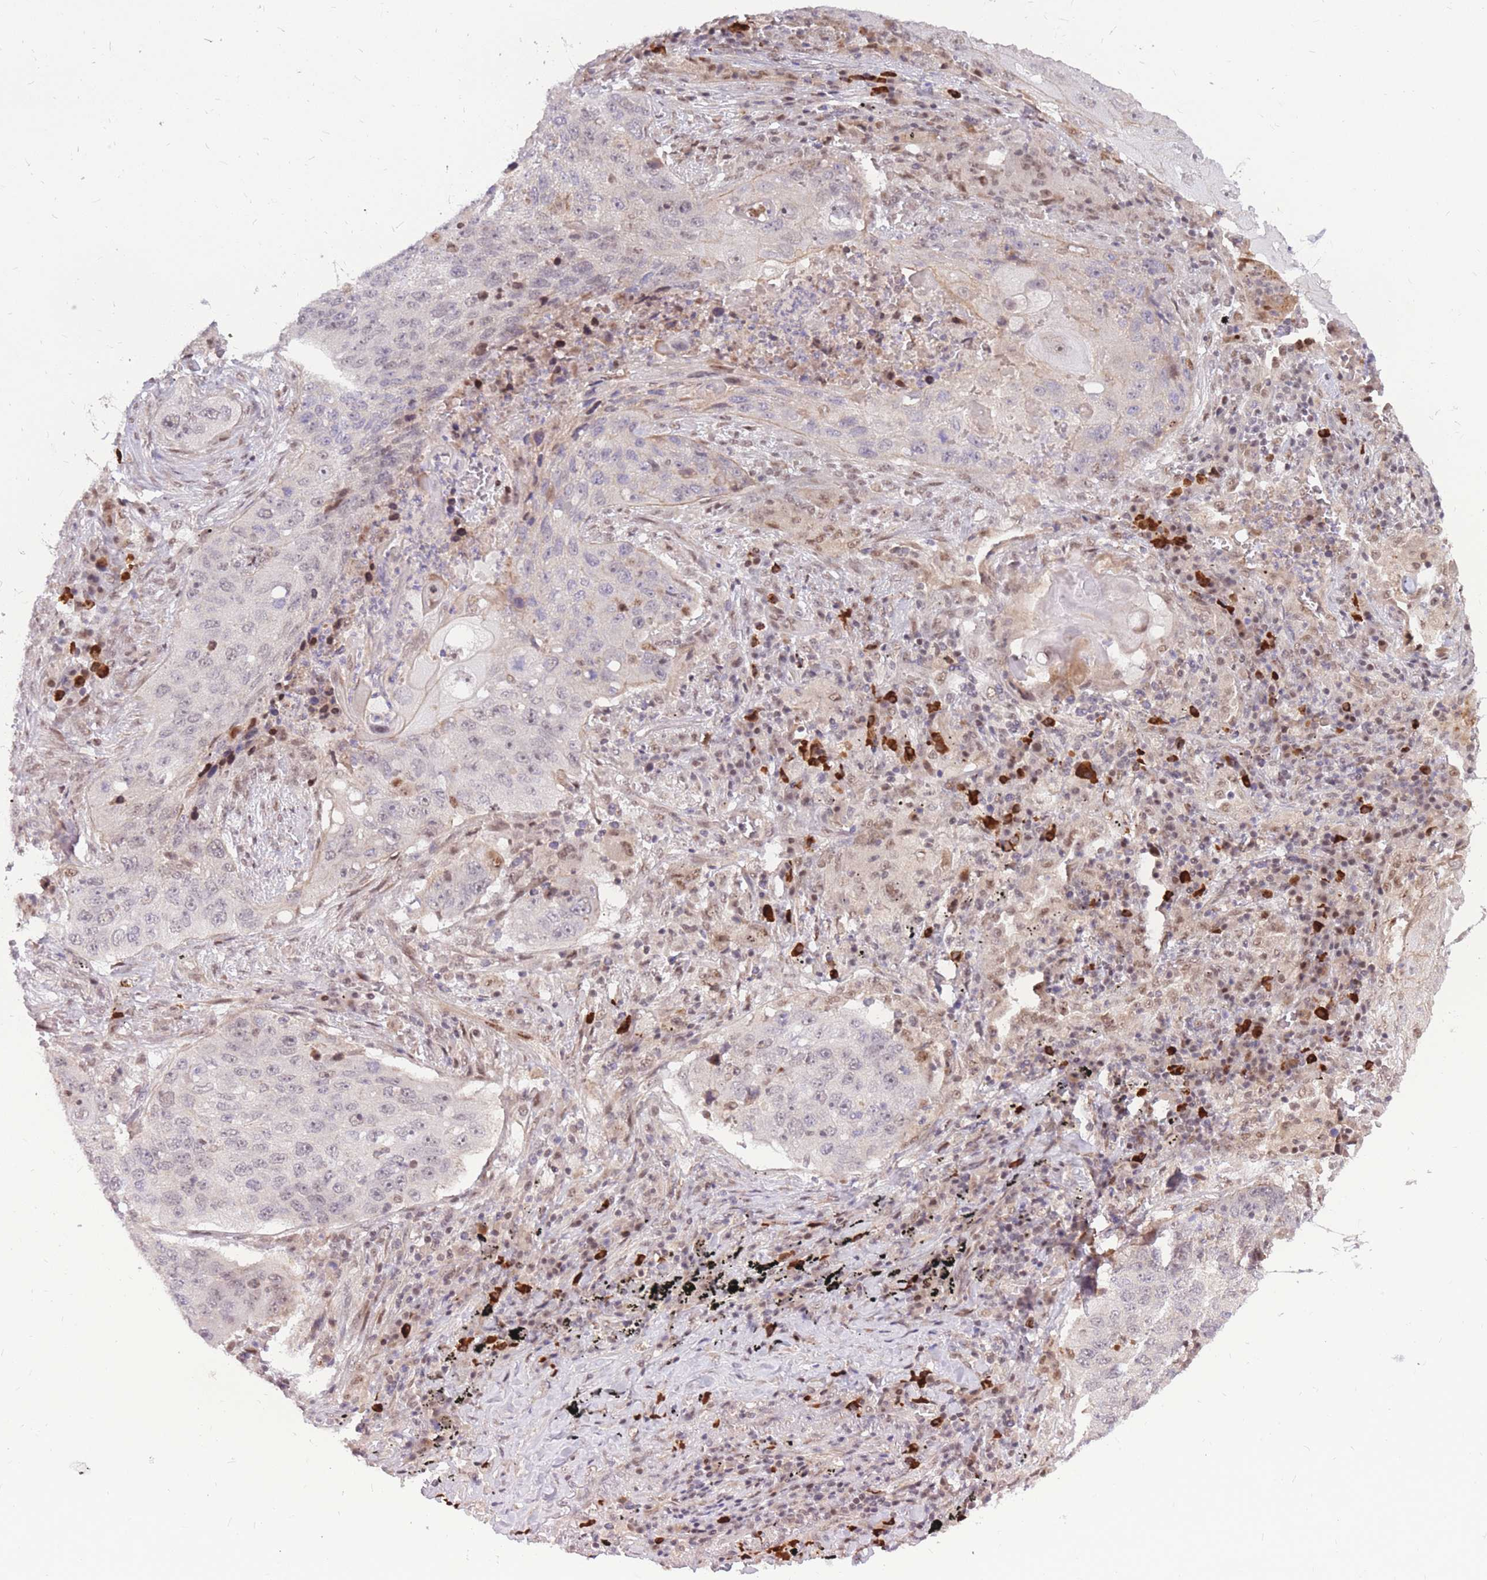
{"staining": {"intensity": "negative", "quantity": "none", "location": "none"}, "tissue": "lung cancer", "cell_type": "Tumor cells", "image_type": "cancer", "snomed": [{"axis": "morphology", "description": "Squamous cell carcinoma, NOS"}, {"axis": "topography", "description": "Lung"}], "caption": "A high-resolution histopathology image shows IHC staining of lung cancer, which displays no significant positivity in tumor cells.", "gene": "ERICH6B", "patient": {"sex": "female", "age": 63}}